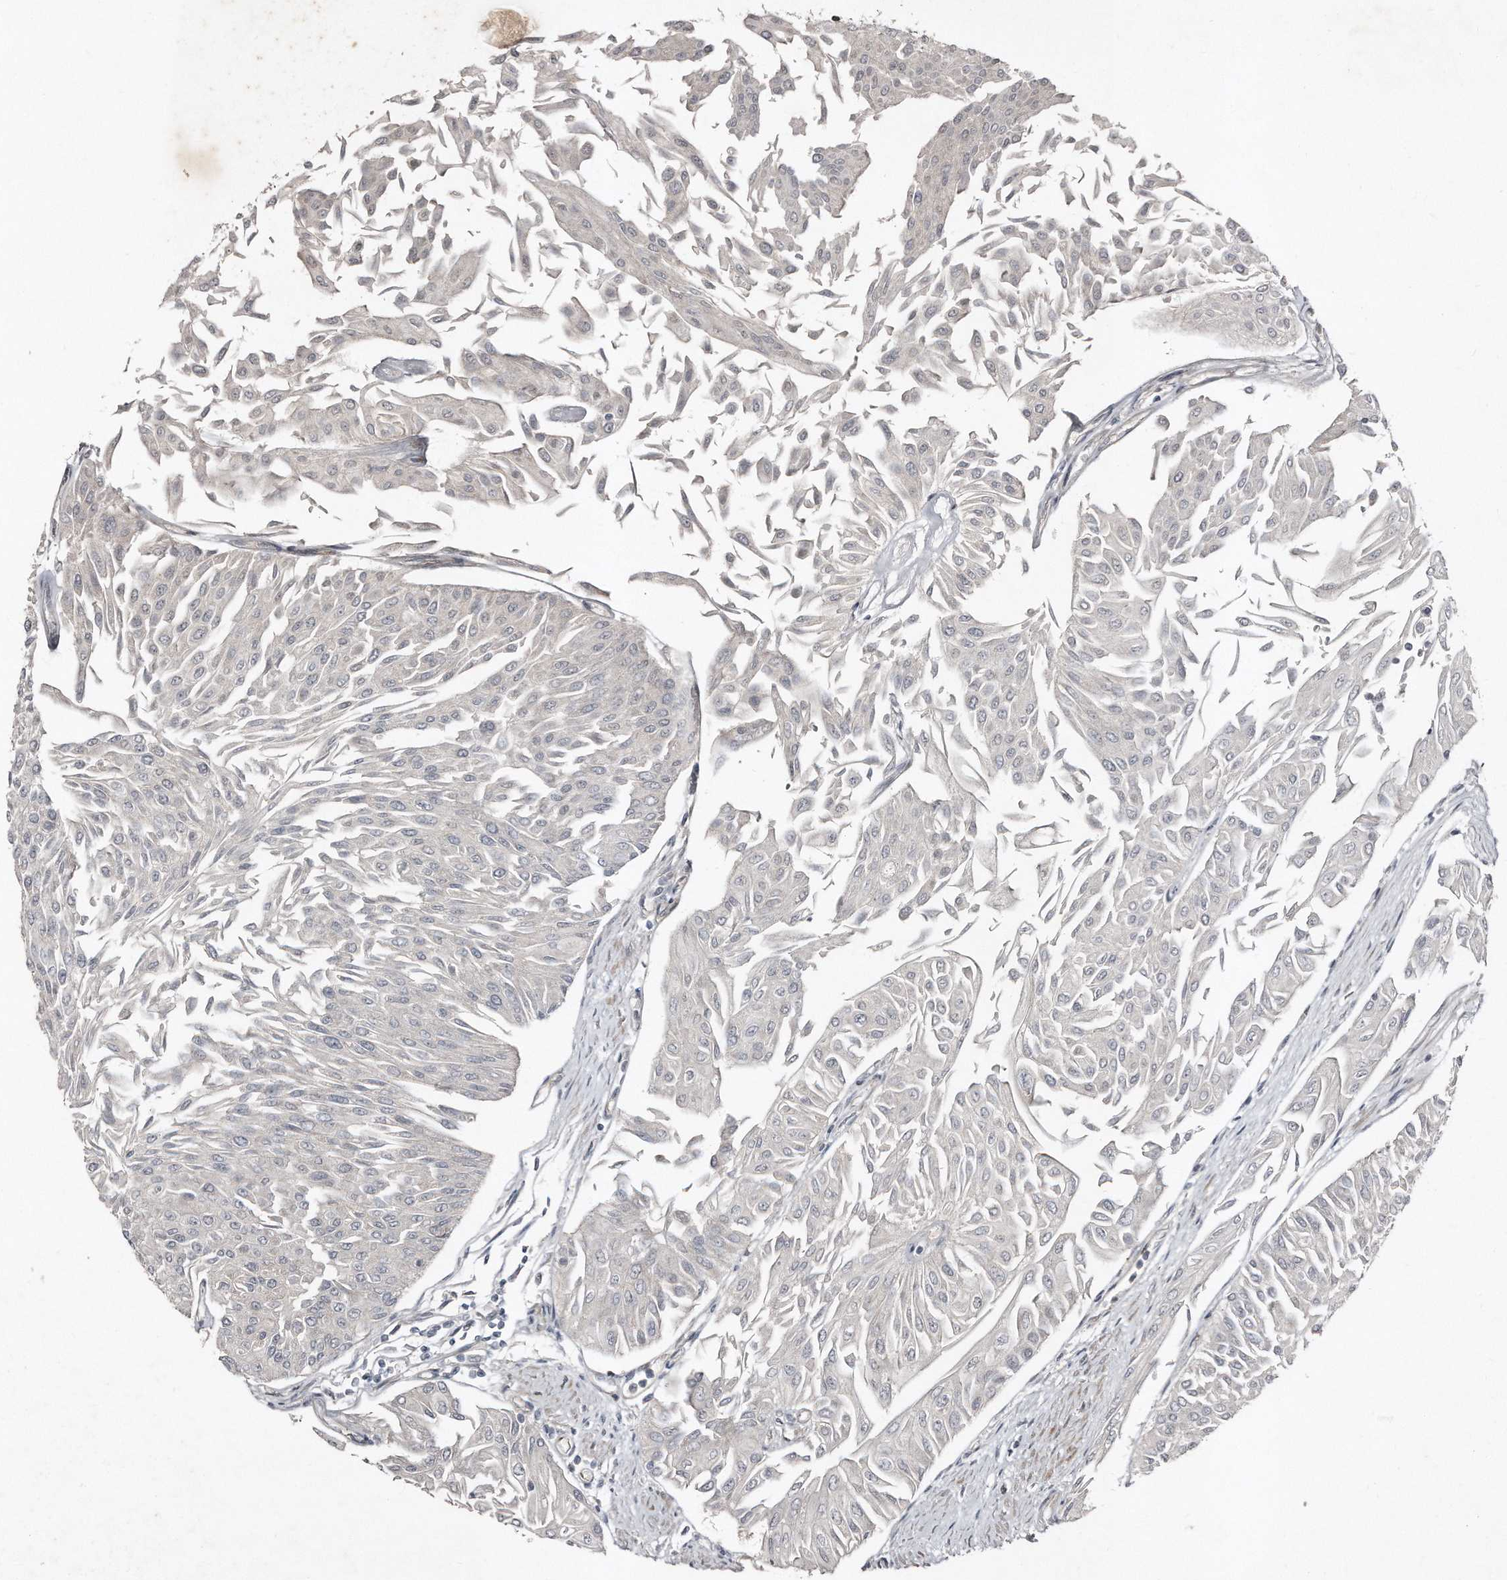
{"staining": {"intensity": "negative", "quantity": "none", "location": "none"}, "tissue": "urothelial cancer", "cell_type": "Tumor cells", "image_type": "cancer", "snomed": [{"axis": "morphology", "description": "Urothelial carcinoma, Low grade"}, {"axis": "topography", "description": "Urinary bladder"}], "caption": "This is an immunohistochemistry image of low-grade urothelial carcinoma. There is no positivity in tumor cells.", "gene": "SNAP47", "patient": {"sex": "male", "age": 67}}